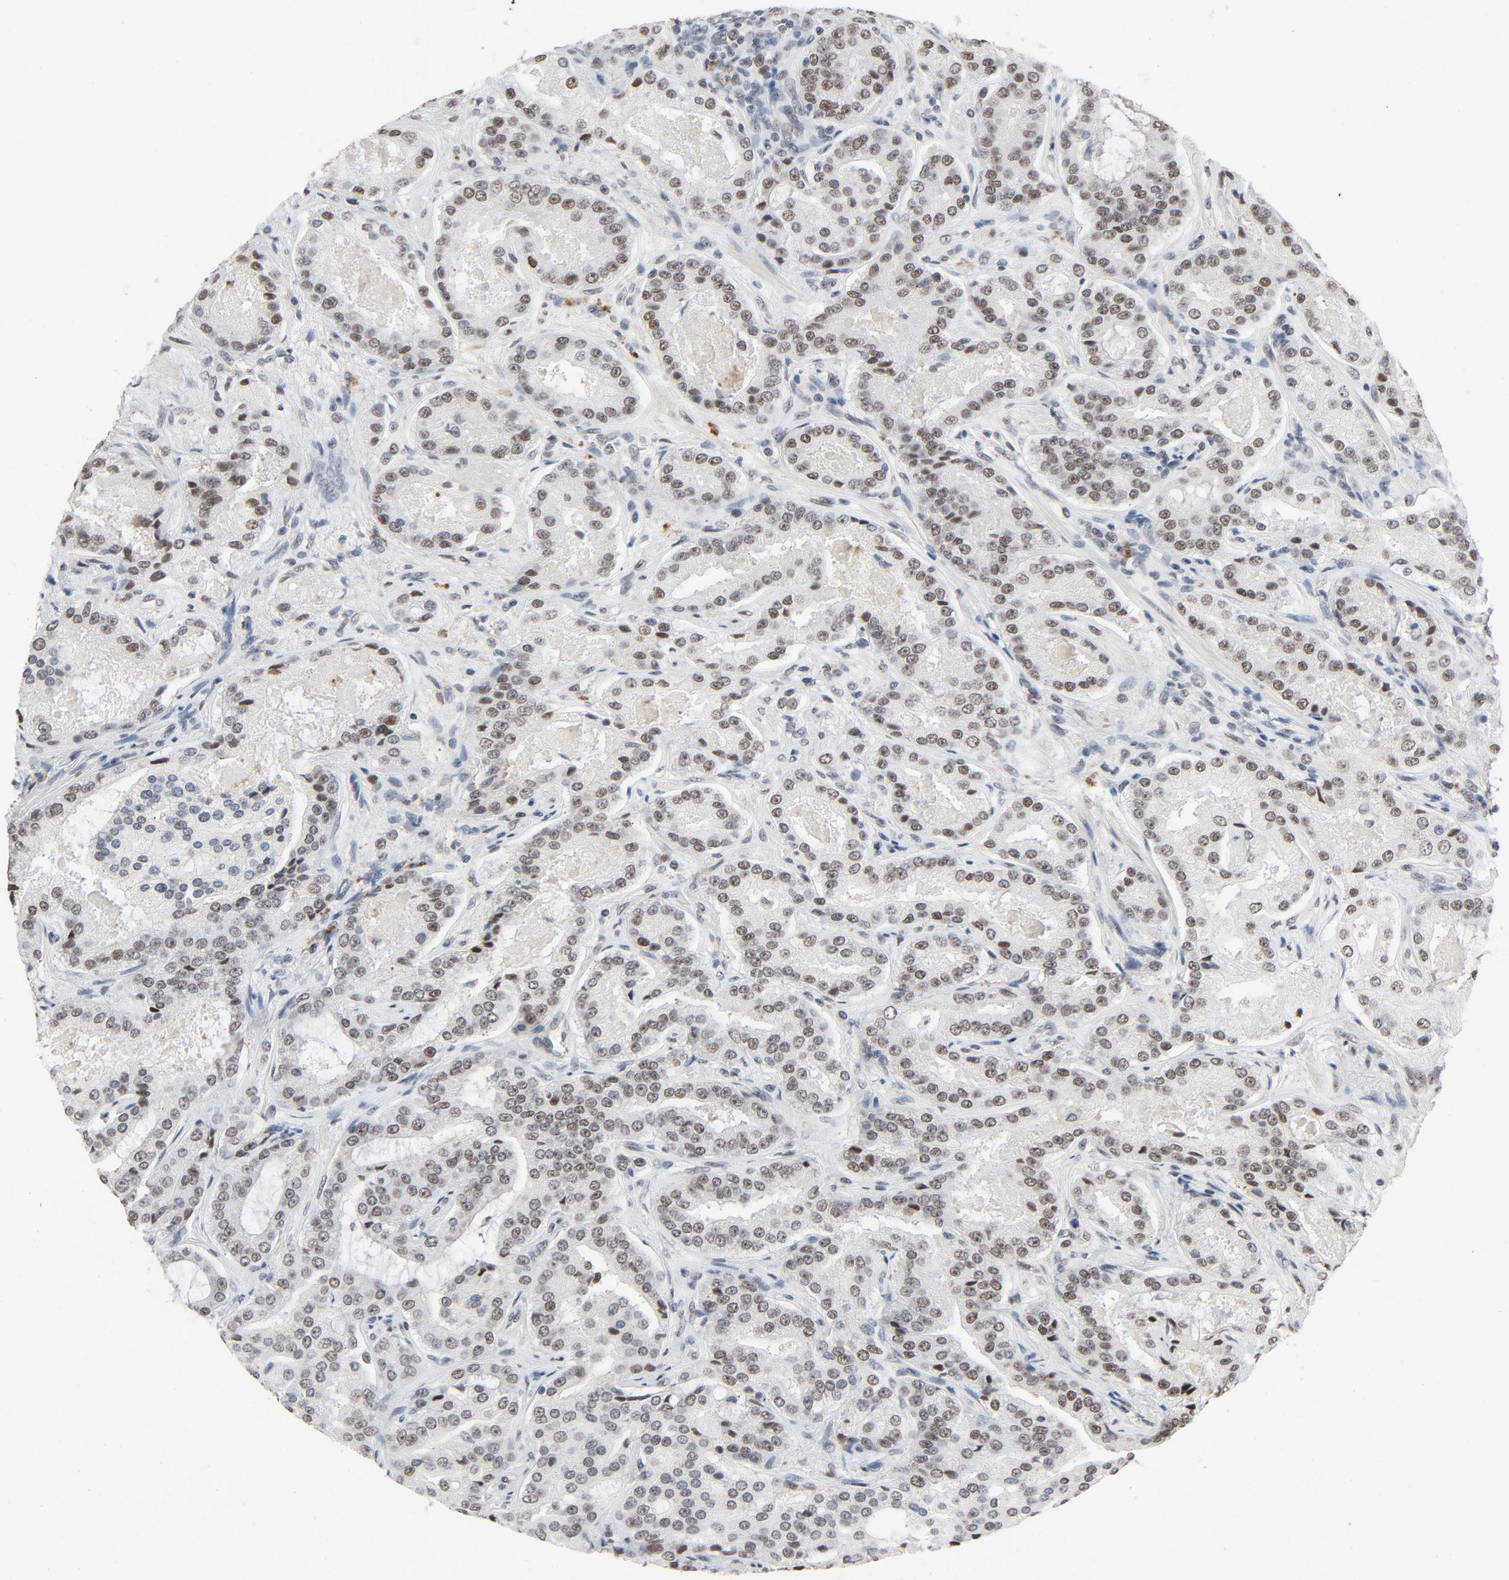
{"staining": {"intensity": "weak", "quantity": "25%-75%", "location": "nuclear"}, "tissue": "prostate cancer", "cell_type": "Tumor cells", "image_type": "cancer", "snomed": [{"axis": "morphology", "description": "Adenocarcinoma, High grade"}, {"axis": "topography", "description": "Prostate"}], "caption": "IHC of human prostate cancer (high-grade adenocarcinoma) displays low levels of weak nuclear staining in about 25%-75% of tumor cells. (brown staining indicates protein expression, while blue staining denotes nuclei).", "gene": "MRE11", "patient": {"sex": "male", "age": 72}}